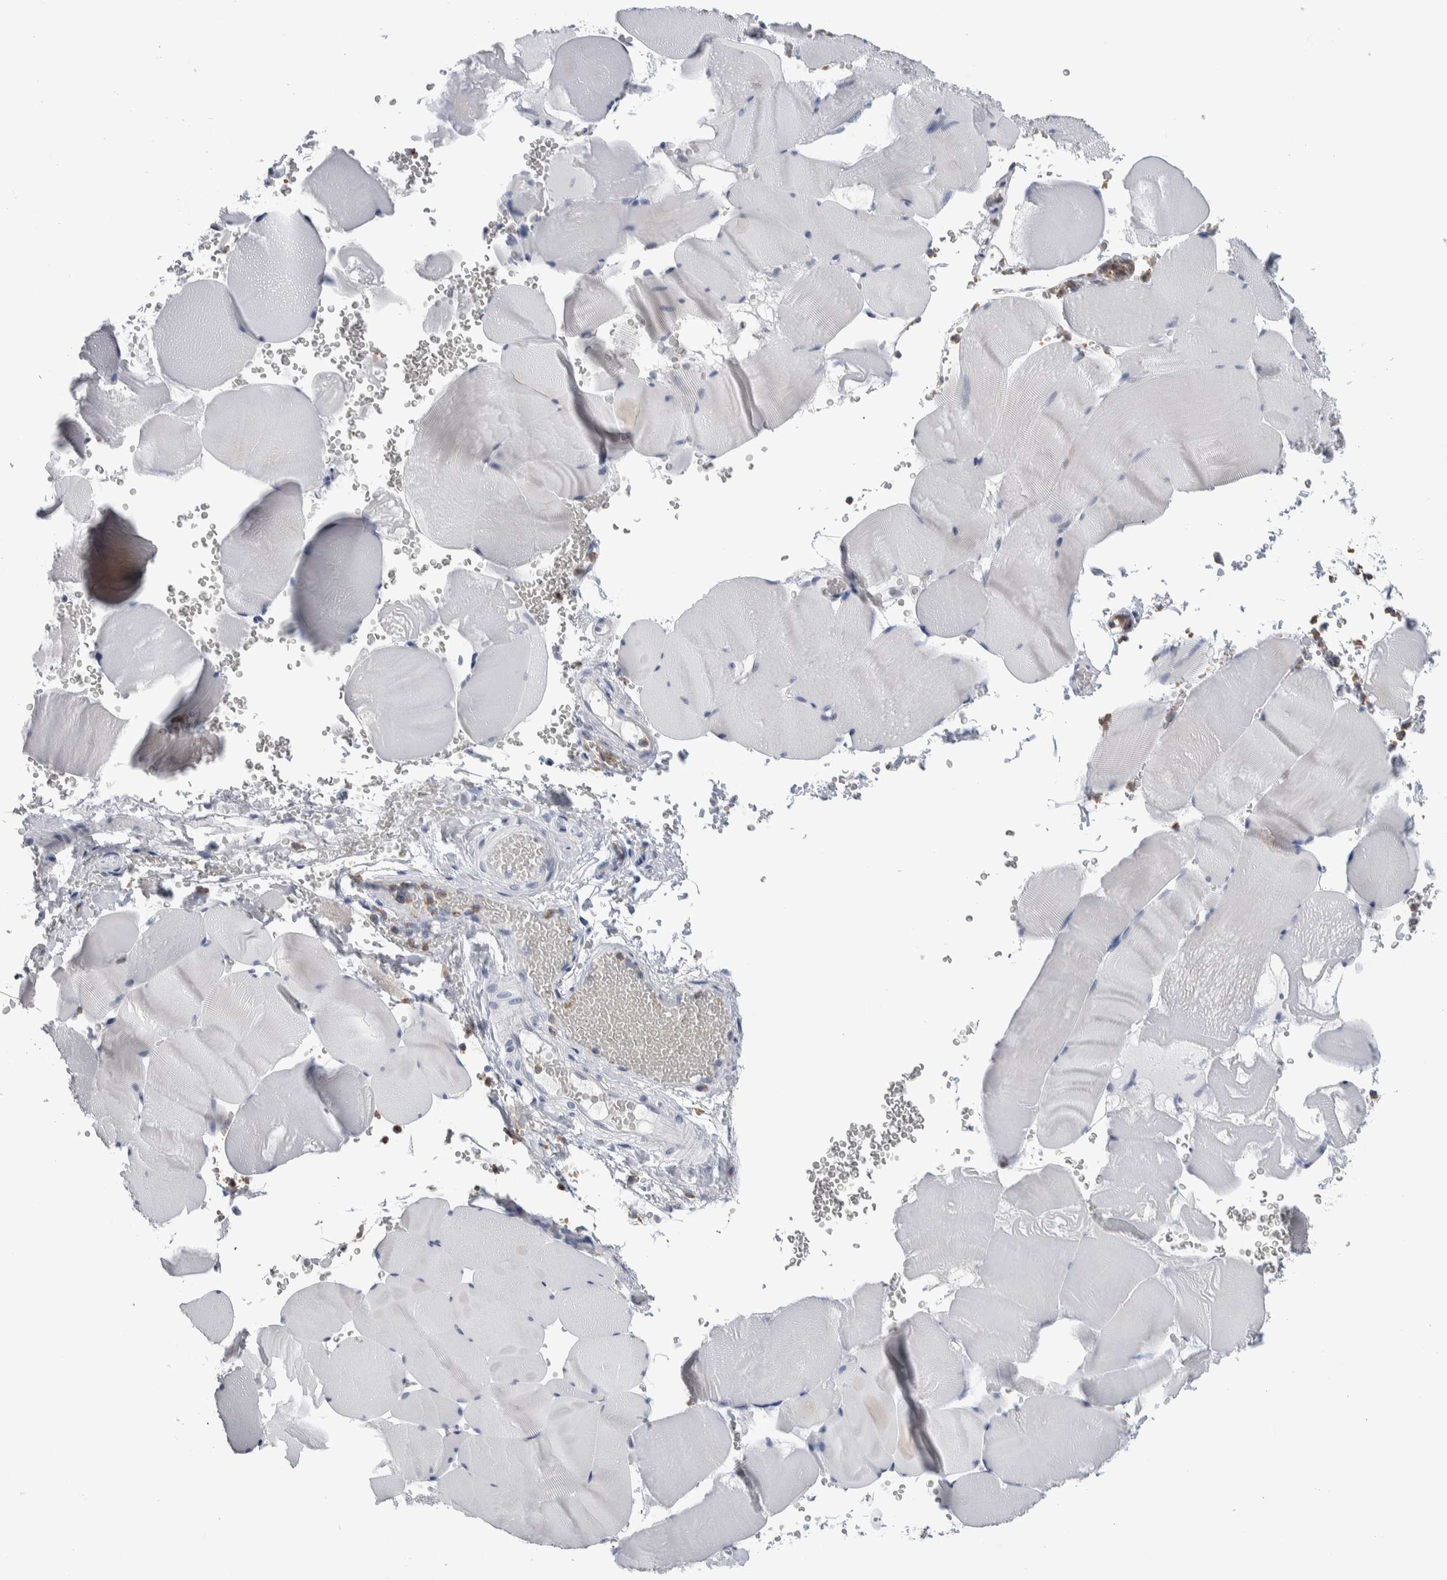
{"staining": {"intensity": "negative", "quantity": "none", "location": "none"}, "tissue": "skeletal muscle", "cell_type": "Myocytes", "image_type": "normal", "snomed": [{"axis": "morphology", "description": "Normal tissue, NOS"}, {"axis": "topography", "description": "Skeletal muscle"}], "caption": "Human skeletal muscle stained for a protein using IHC displays no expression in myocytes.", "gene": "LURAP1L", "patient": {"sex": "male", "age": 62}}